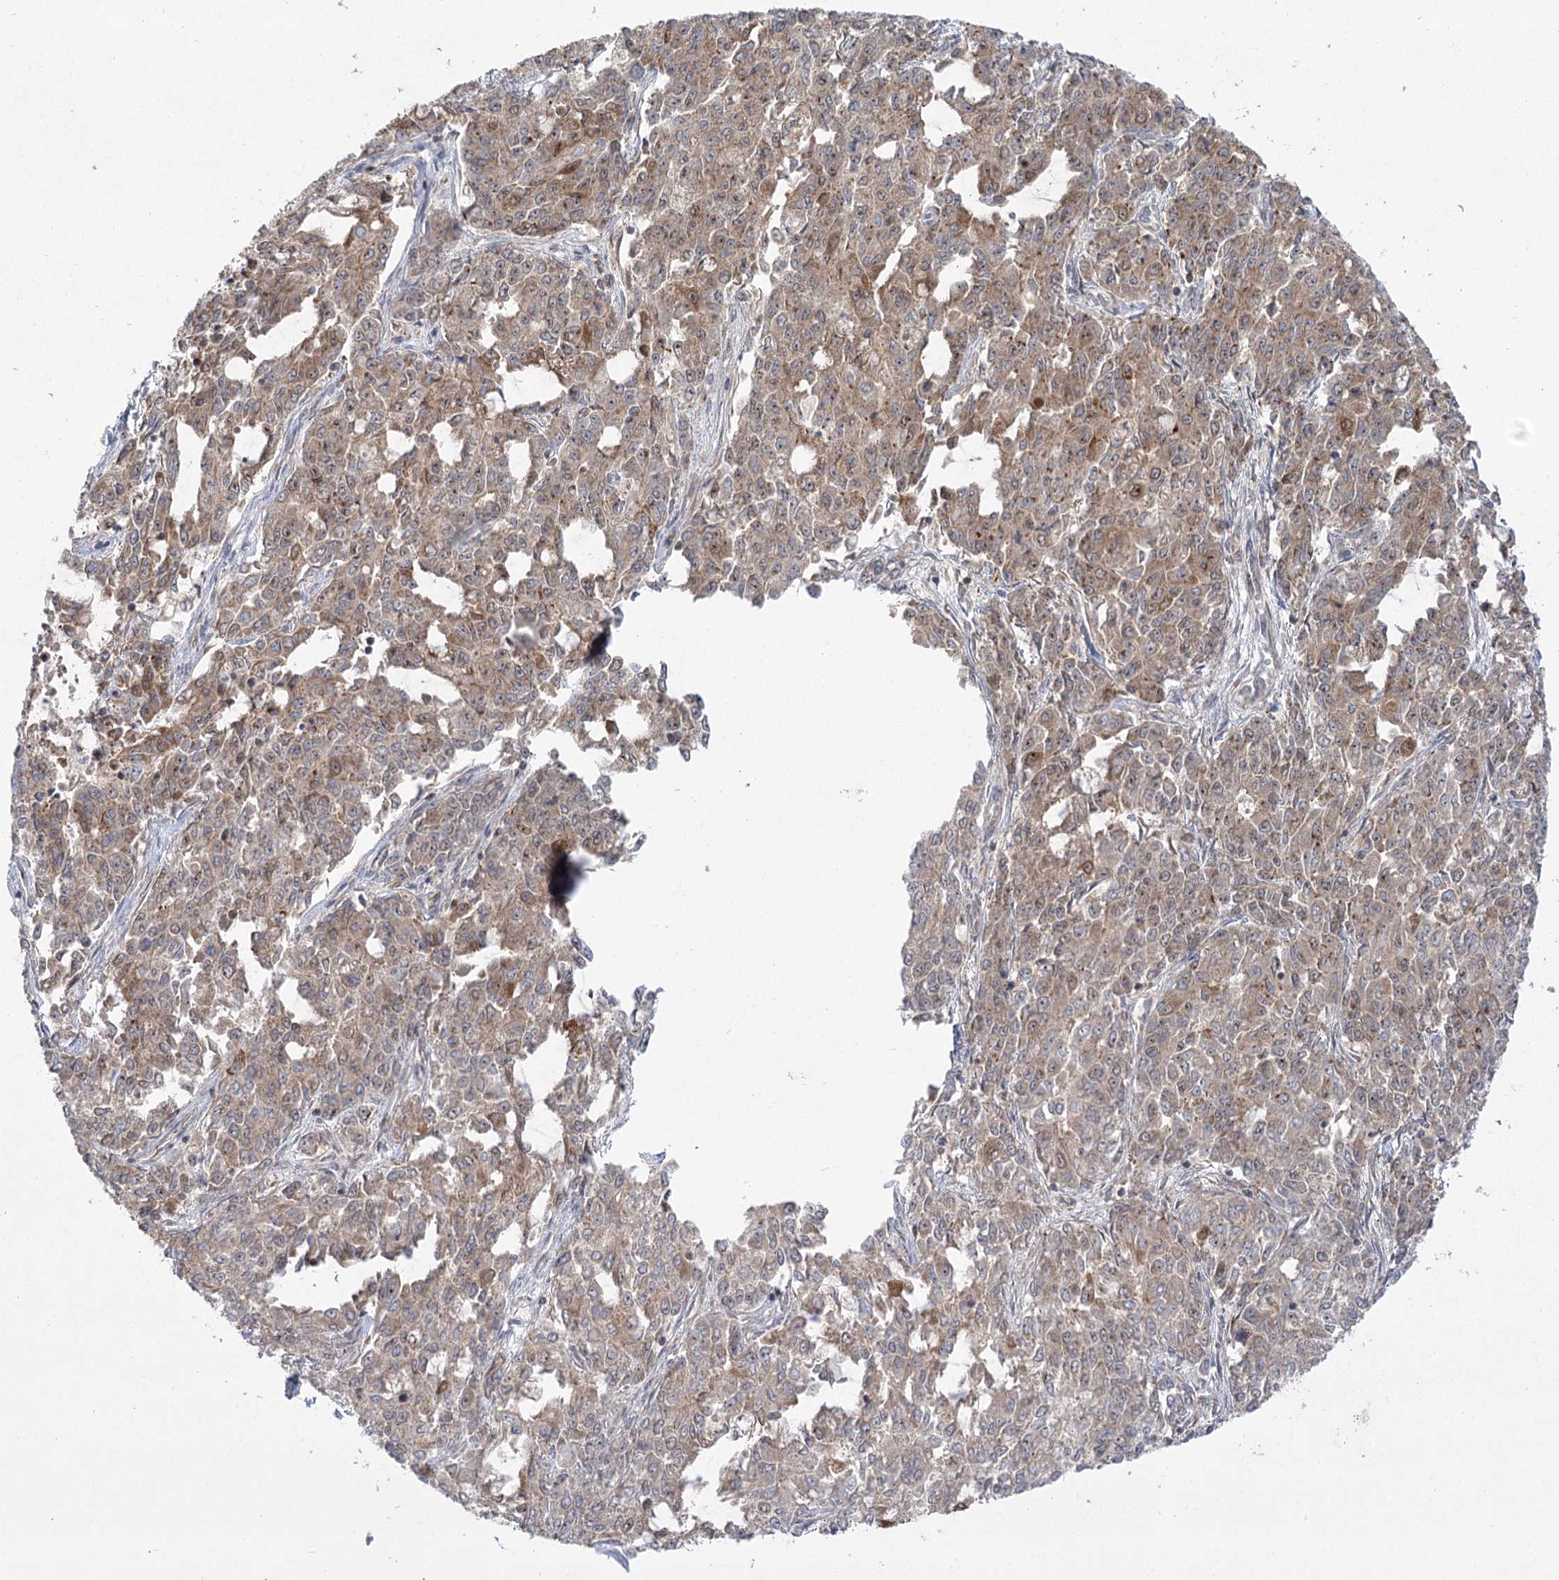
{"staining": {"intensity": "weak", "quantity": "25%-75%", "location": "cytoplasmic/membranous"}, "tissue": "endometrial cancer", "cell_type": "Tumor cells", "image_type": "cancer", "snomed": [{"axis": "morphology", "description": "Adenocarcinoma, NOS"}, {"axis": "topography", "description": "Endometrium"}], "caption": "A brown stain shows weak cytoplasmic/membranous expression of a protein in human endometrial cancer (adenocarcinoma) tumor cells.", "gene": "SYTL1", "patient": {"sex": "female", "age": 50}}